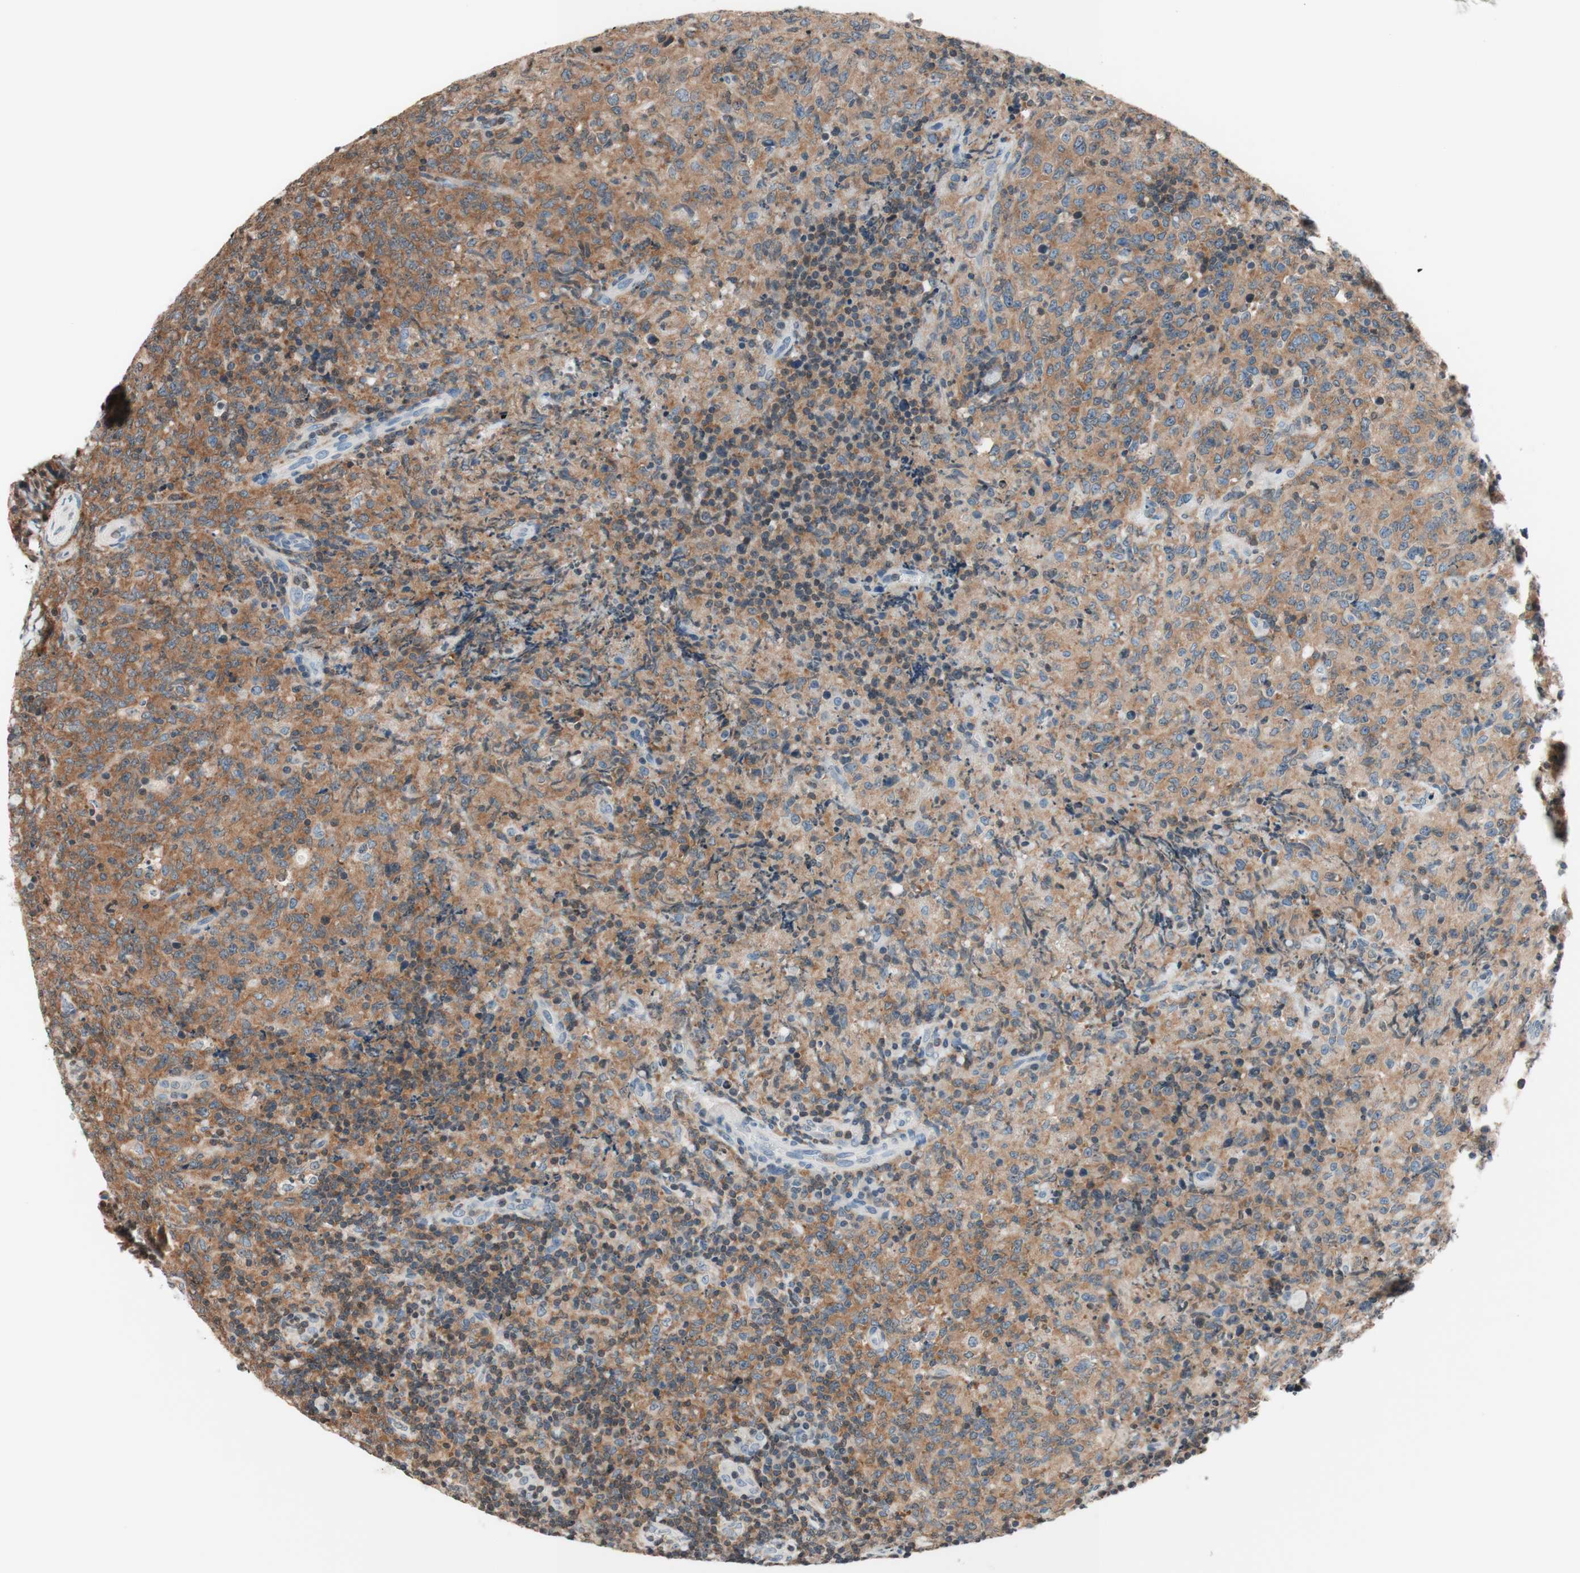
{"staining": {"intensity": "weak", "quantity": ">75%", "location": "cytoplasmic/membranous"}, "tissue": "lymphoma", "cell_type": "Tumor cells", "image_type": "cancer", "snomed": [{"axis": "morphology", "description": "Malignant lymphoma, non-Hodgkin's type, High grade"}, {"axis": "topography", "description": "Tonsil"}], "caption": "Protein analysis of lymphoma tissue shows weak cytoplasmic/membranous staining in approximately >75% of tumor cells. Using DAB (3,3'-diaminobenzidine) (brown) and hematoxylin (blue) stains, captured at high magnification using brightfield microscopy.", "gene": "WIPF1", "patient": {"sex": "female", "age": 36}}